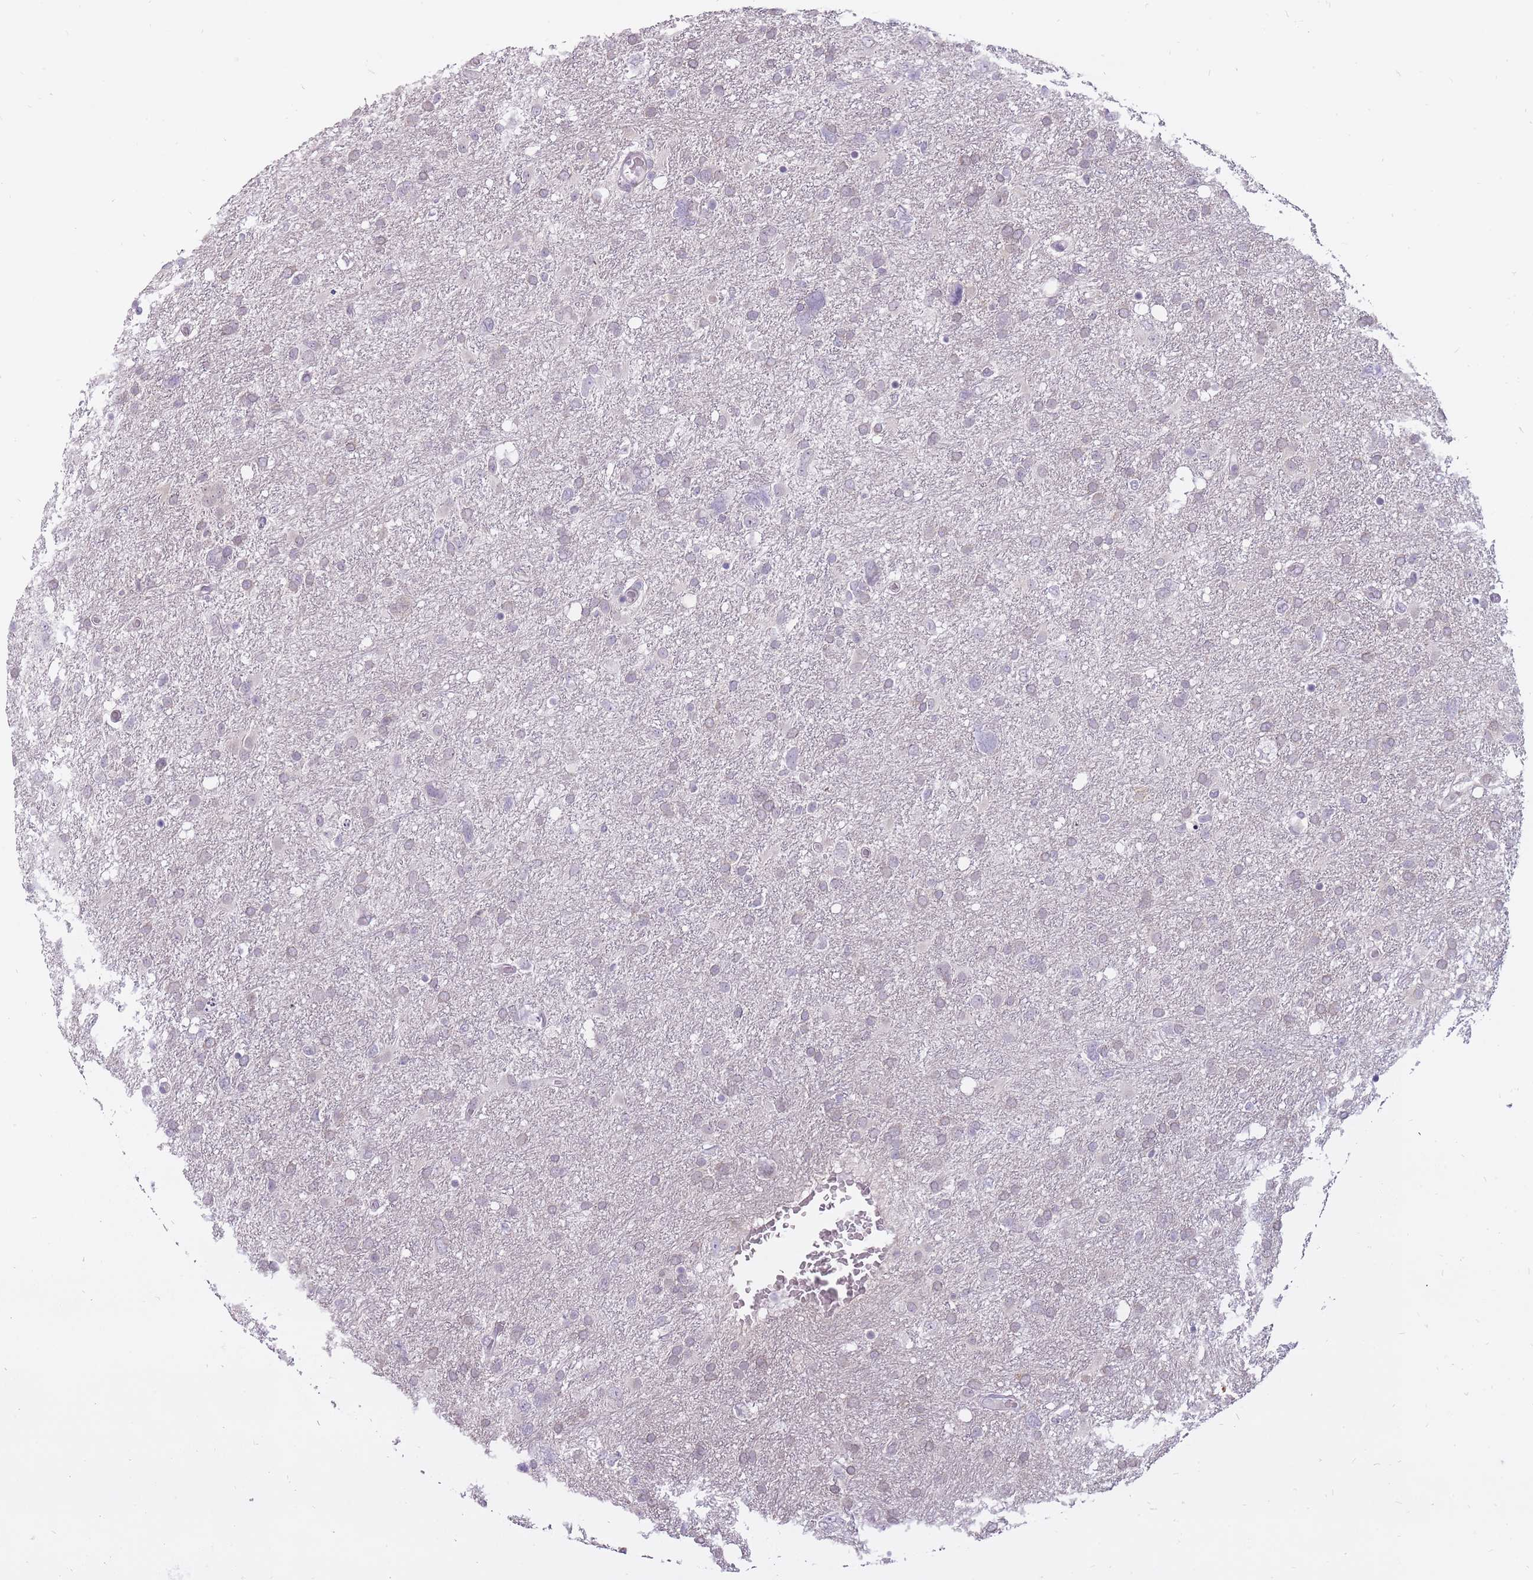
{"staining": {"intensity": "negative", "quantity": "none", "location": "none"}, "tissue": "glioma", "cell_type": "Tumor cells", "image_type": "cancer", "snomed": [{"axis": "morphology", "description": "Glioma, malignant, High grade"}, {"axis": "topography", "description": "Brain"}], "caption": "Tumor cells are negative for brown protein staining in glioma.", "gene": "POMZP3", "patient": {"sex": "male", "age": 61}}